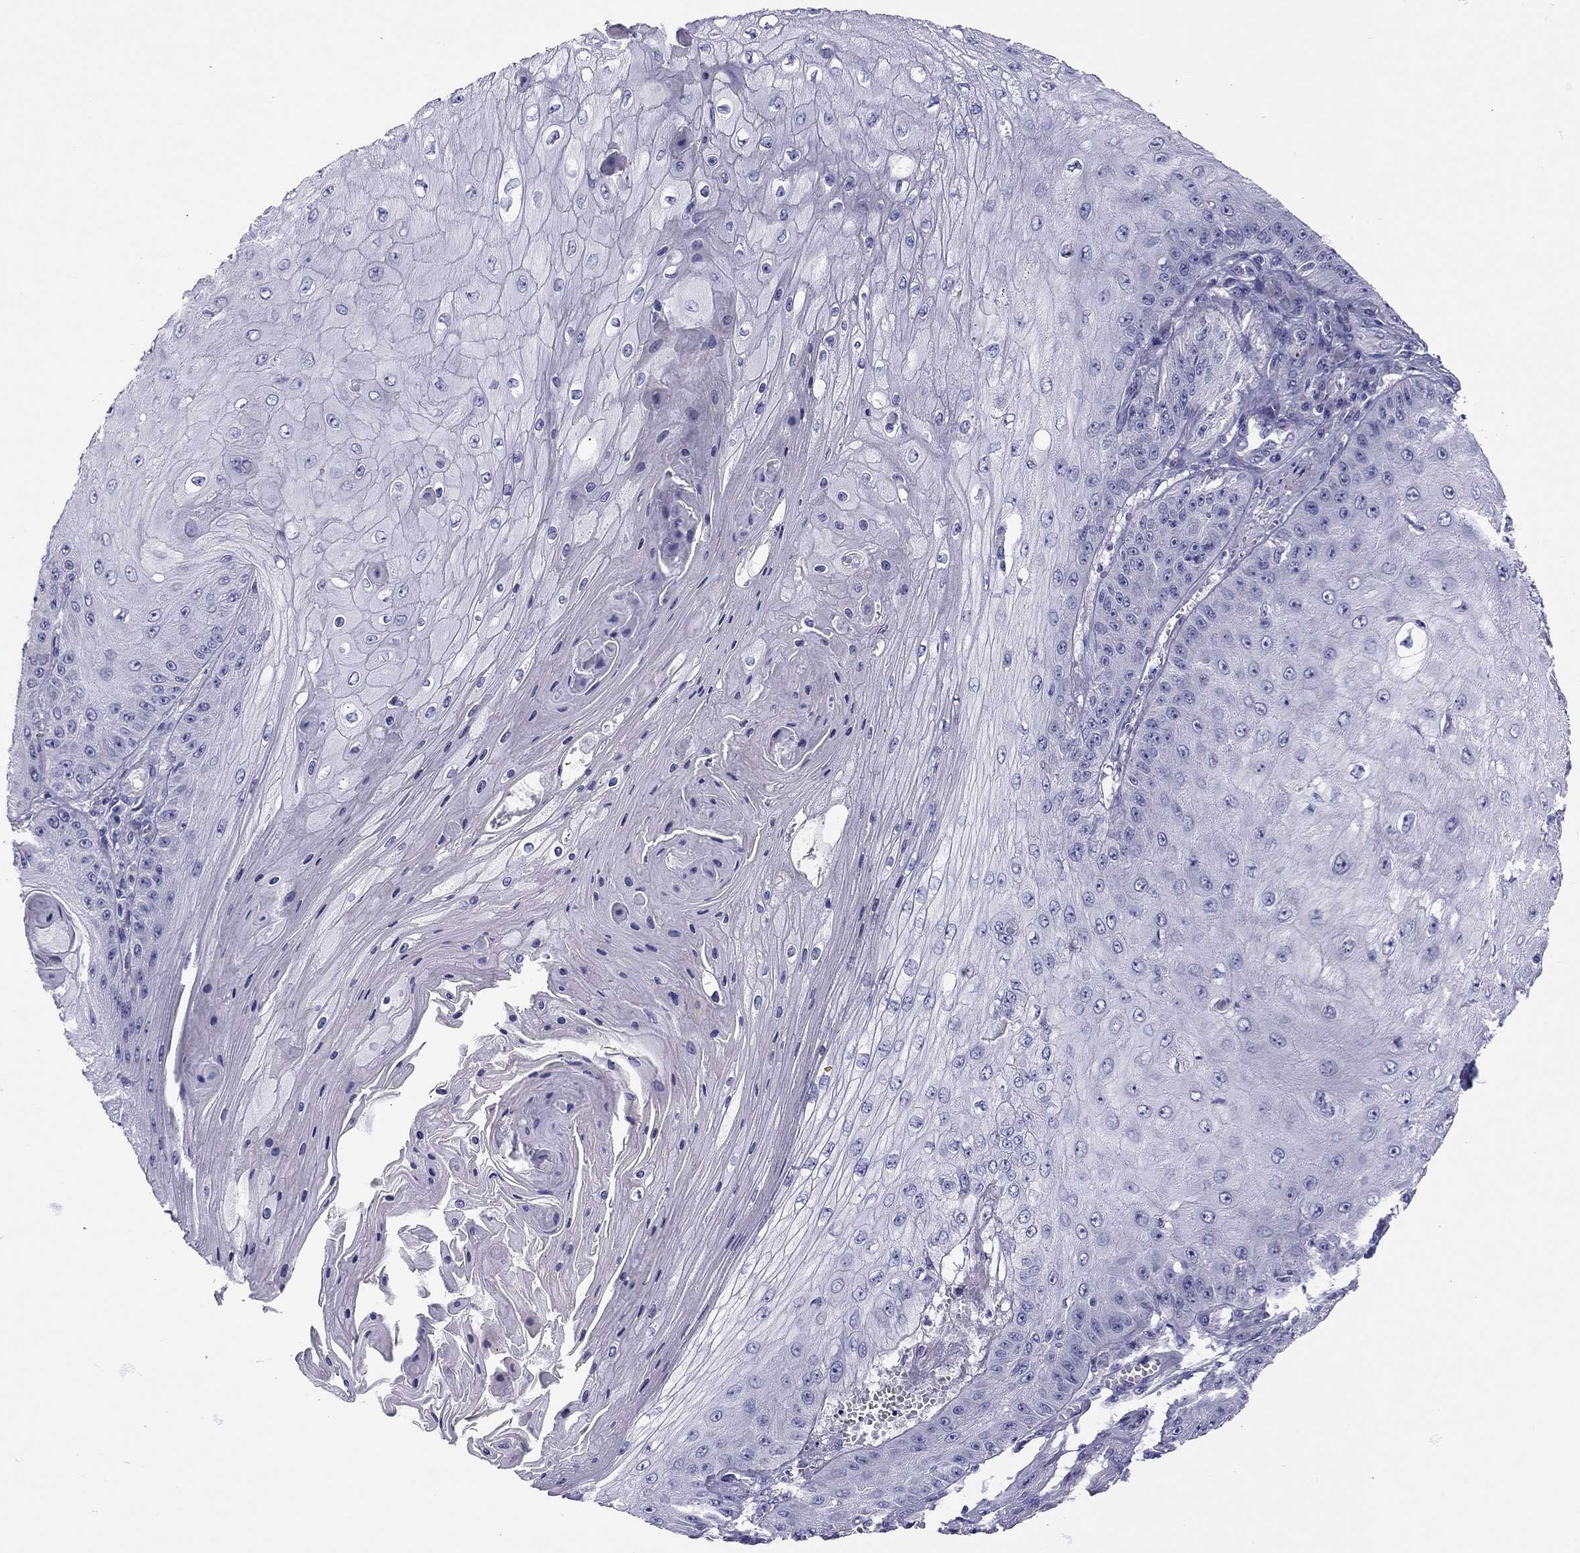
{"staining": {"intensity": "negative", "quantity": "none", "location": "none"}, "tissue": "skin cancer", "cell_type": "Tumor cells", "image_type": "cancer", "snomed": [{"axis": "morphology", "description": "Squamous cell carcinoma, NOS"}, {"axis": "topography", "description": "Skin"}], "caption": "A high-resolution image shows immunohistochemistry staining of skin cancer (squamous cell carcinoma), which reveals no significant expression in tumor cells. The staining is performed using DAB (3,3'-diaminobenzidine) brown chromogen with nuclei counter-stained in using hematoxylin.", "gene": "SCARB1", "patient": {"sex": "male", "age": 70}}